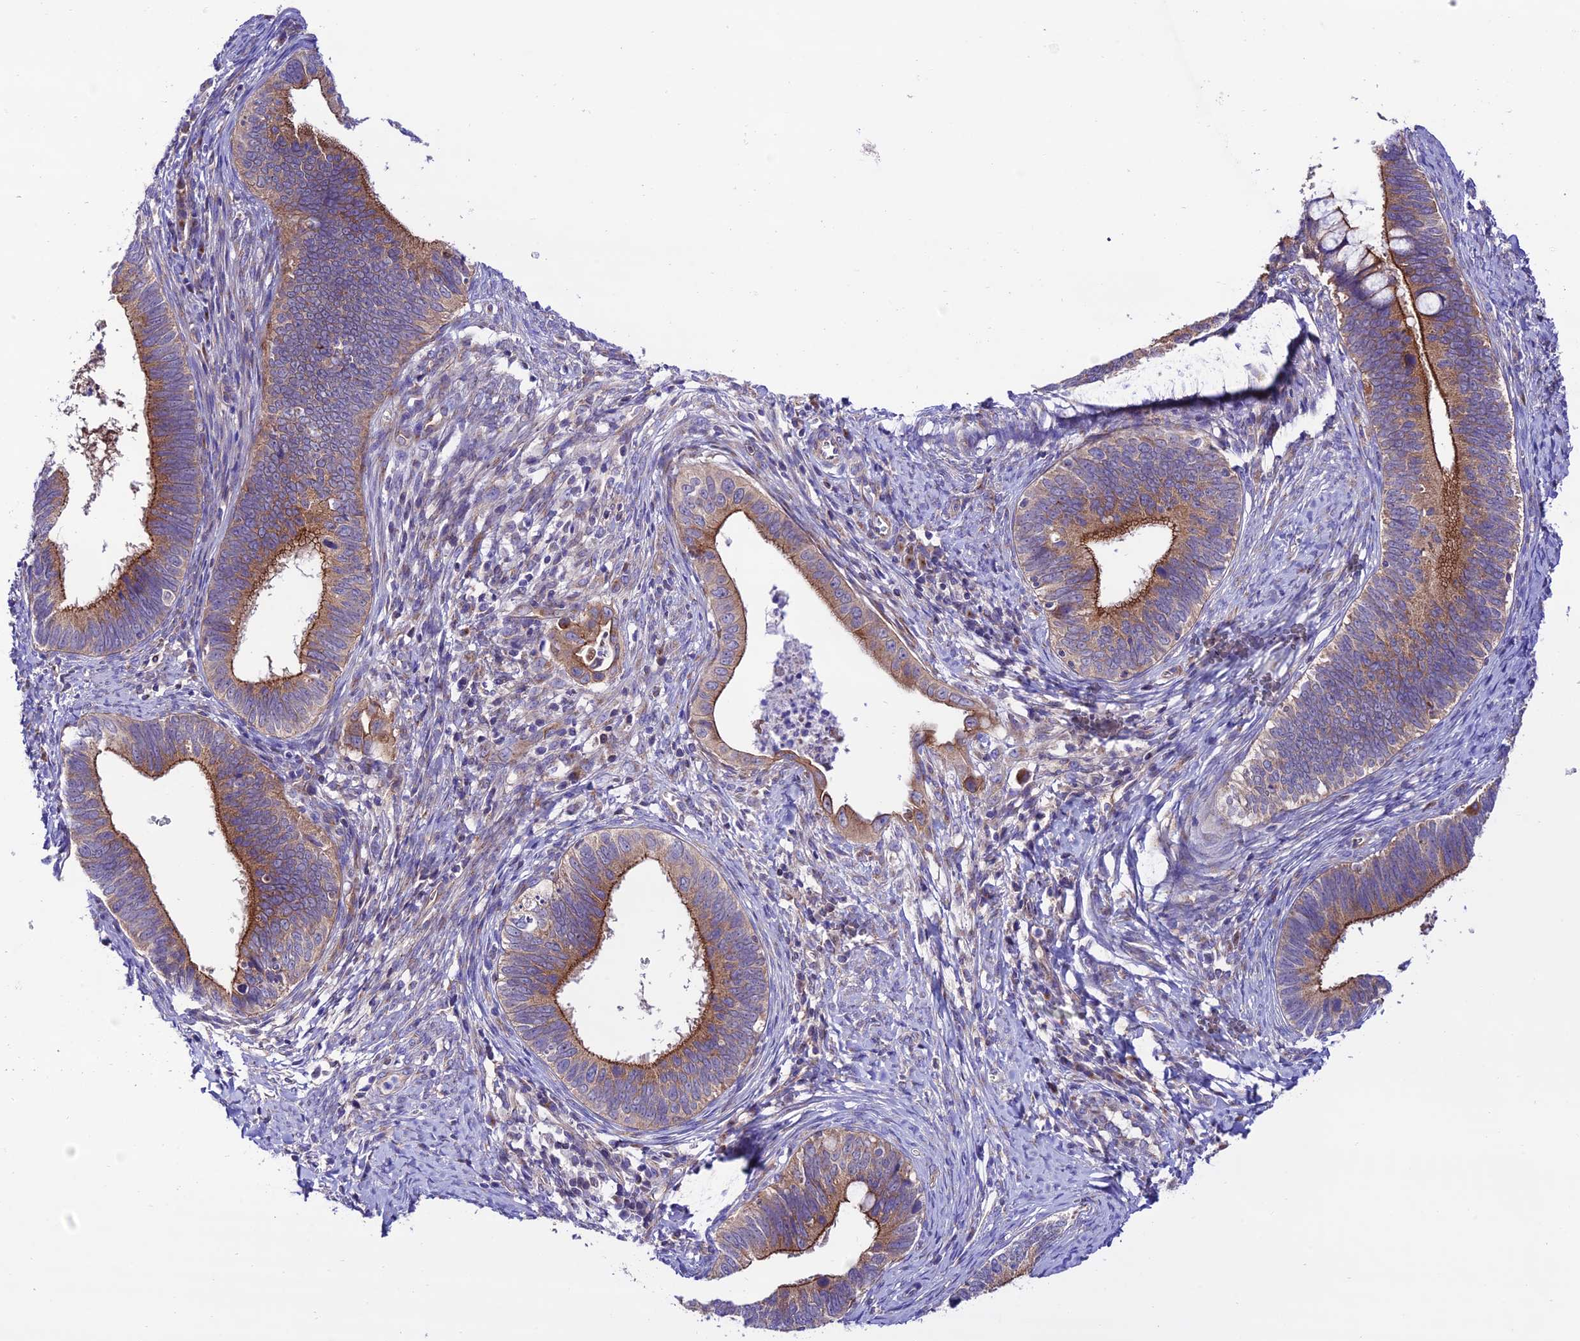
{"staining": {"intensity": "moderate", "quantity": "25%-75%", "location": "cytoplasmic/membranous"}, "tissue": "cervical cancer", "cell_type": "Tumor cells", "image_type": "cancer", "snomed": [{"axis": "morphology", "description": "Adenocarcinoma, NOS"}, {"axis": "topography", "description": "Cervix"}], "caption": "A high-resolution image shows immunohistochemistry staining of adenocarcinoma (cervical), which demonstrates moderate cytoplasmic/membranous expression in about 25%-75% of tumor cells. (DAB (3,3'-diaminobenzidine) IHC, brown staining for protein, blue staining for nuclei).", "gene": "LACTB2", "patient": {"sex": "female", "age": 42}}